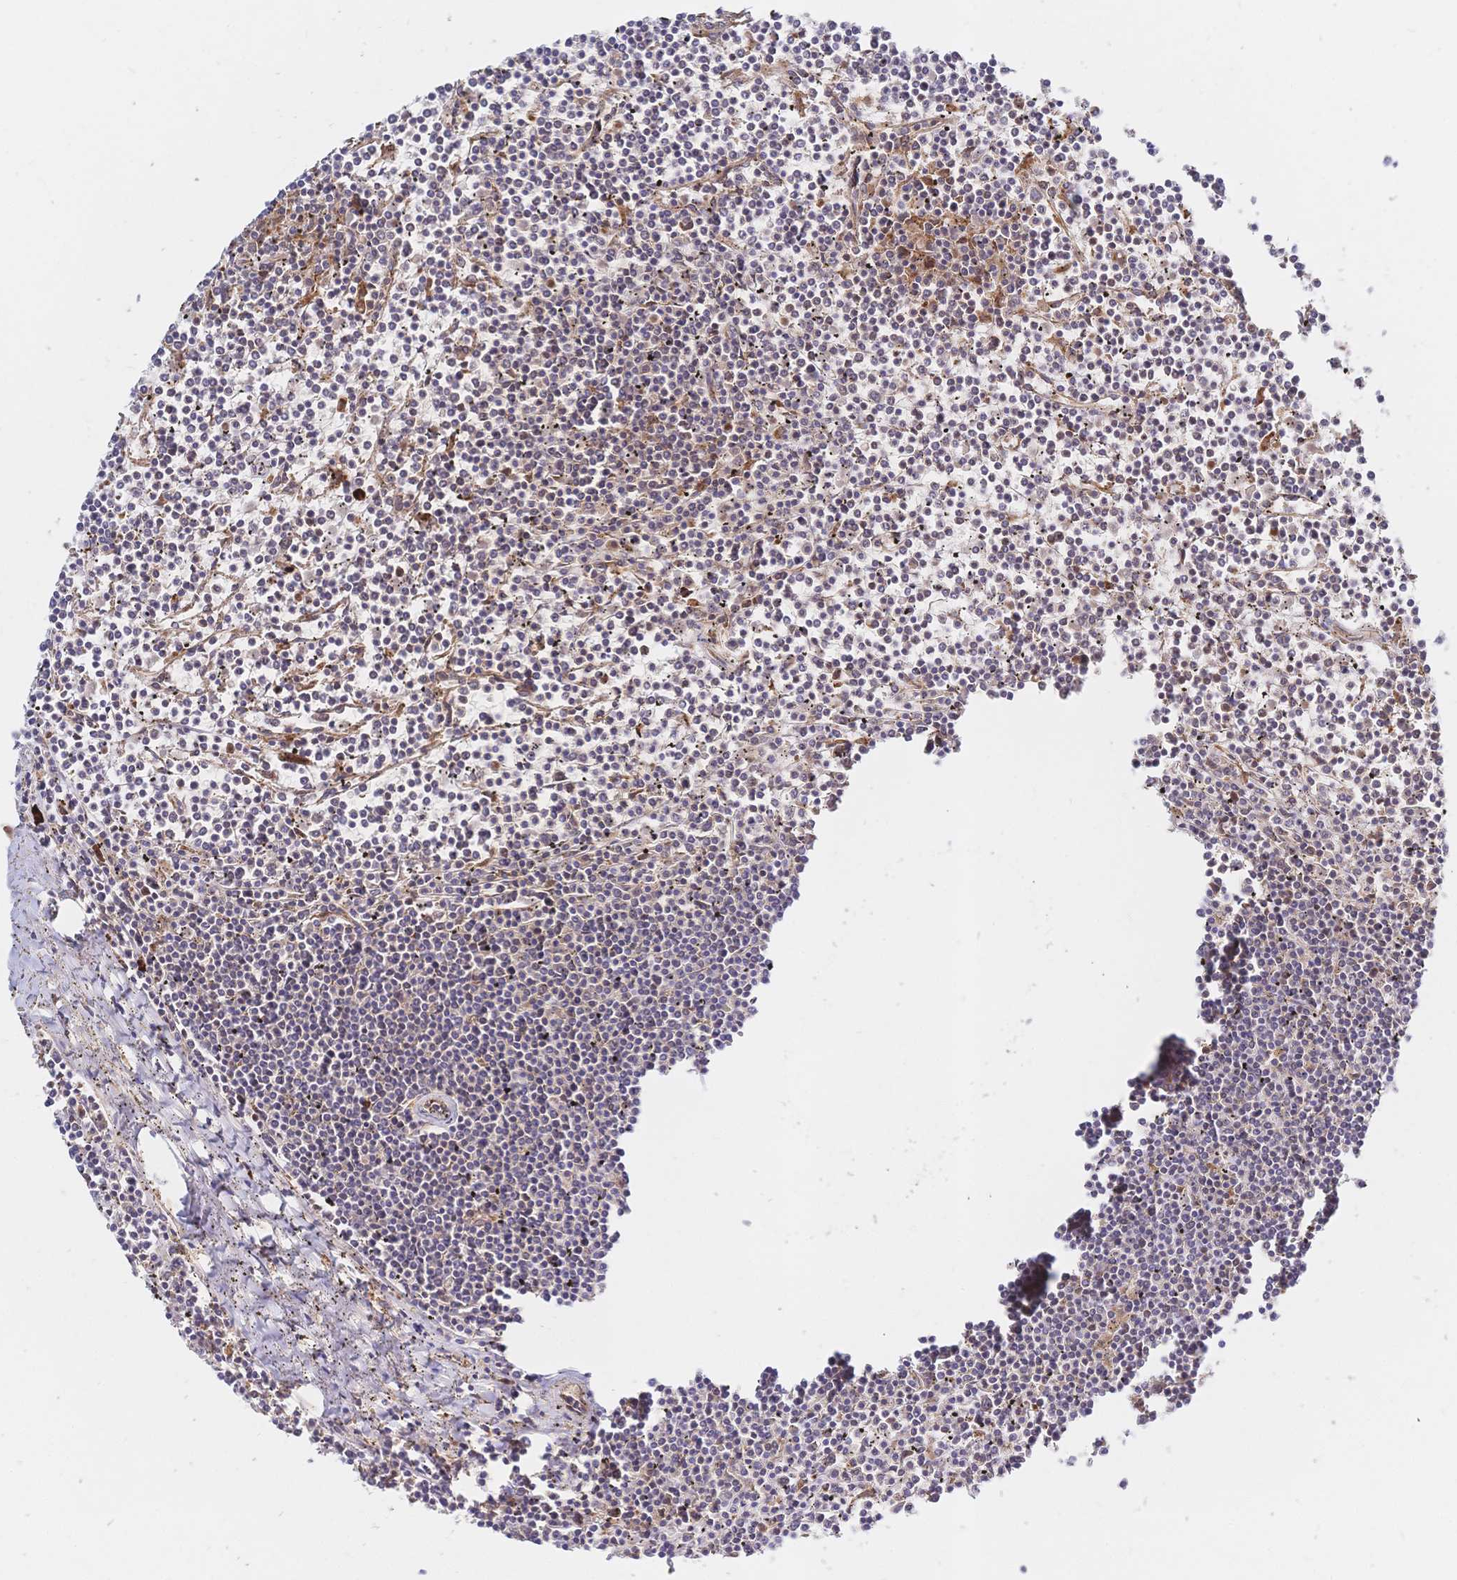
{"staining": {"intensity": "negative", "quantity": "none", "location": "none"}, "tissue": "lymphoma", "cell_type": "Tumor cells", "image_type": "cancer", "snomed": [{"axis": "morphology", "description": "Malignant lymphoma, non-Hodgkin's type, Low grade"}, {"axis": "topography", "description": "Spleen"}], "caption": "Immunohistochemistry (IHC) of lymphoma exhibits no staining in tumor cells. (Stains: DAB (3,3'-diaminobenzidine) immunohistochemistry with hematoxylin counter stain, Microscopy: brightfield microscopy at high magnification).", "gene": "LMO4", "patient": {"sex": "female", "age": 19}}